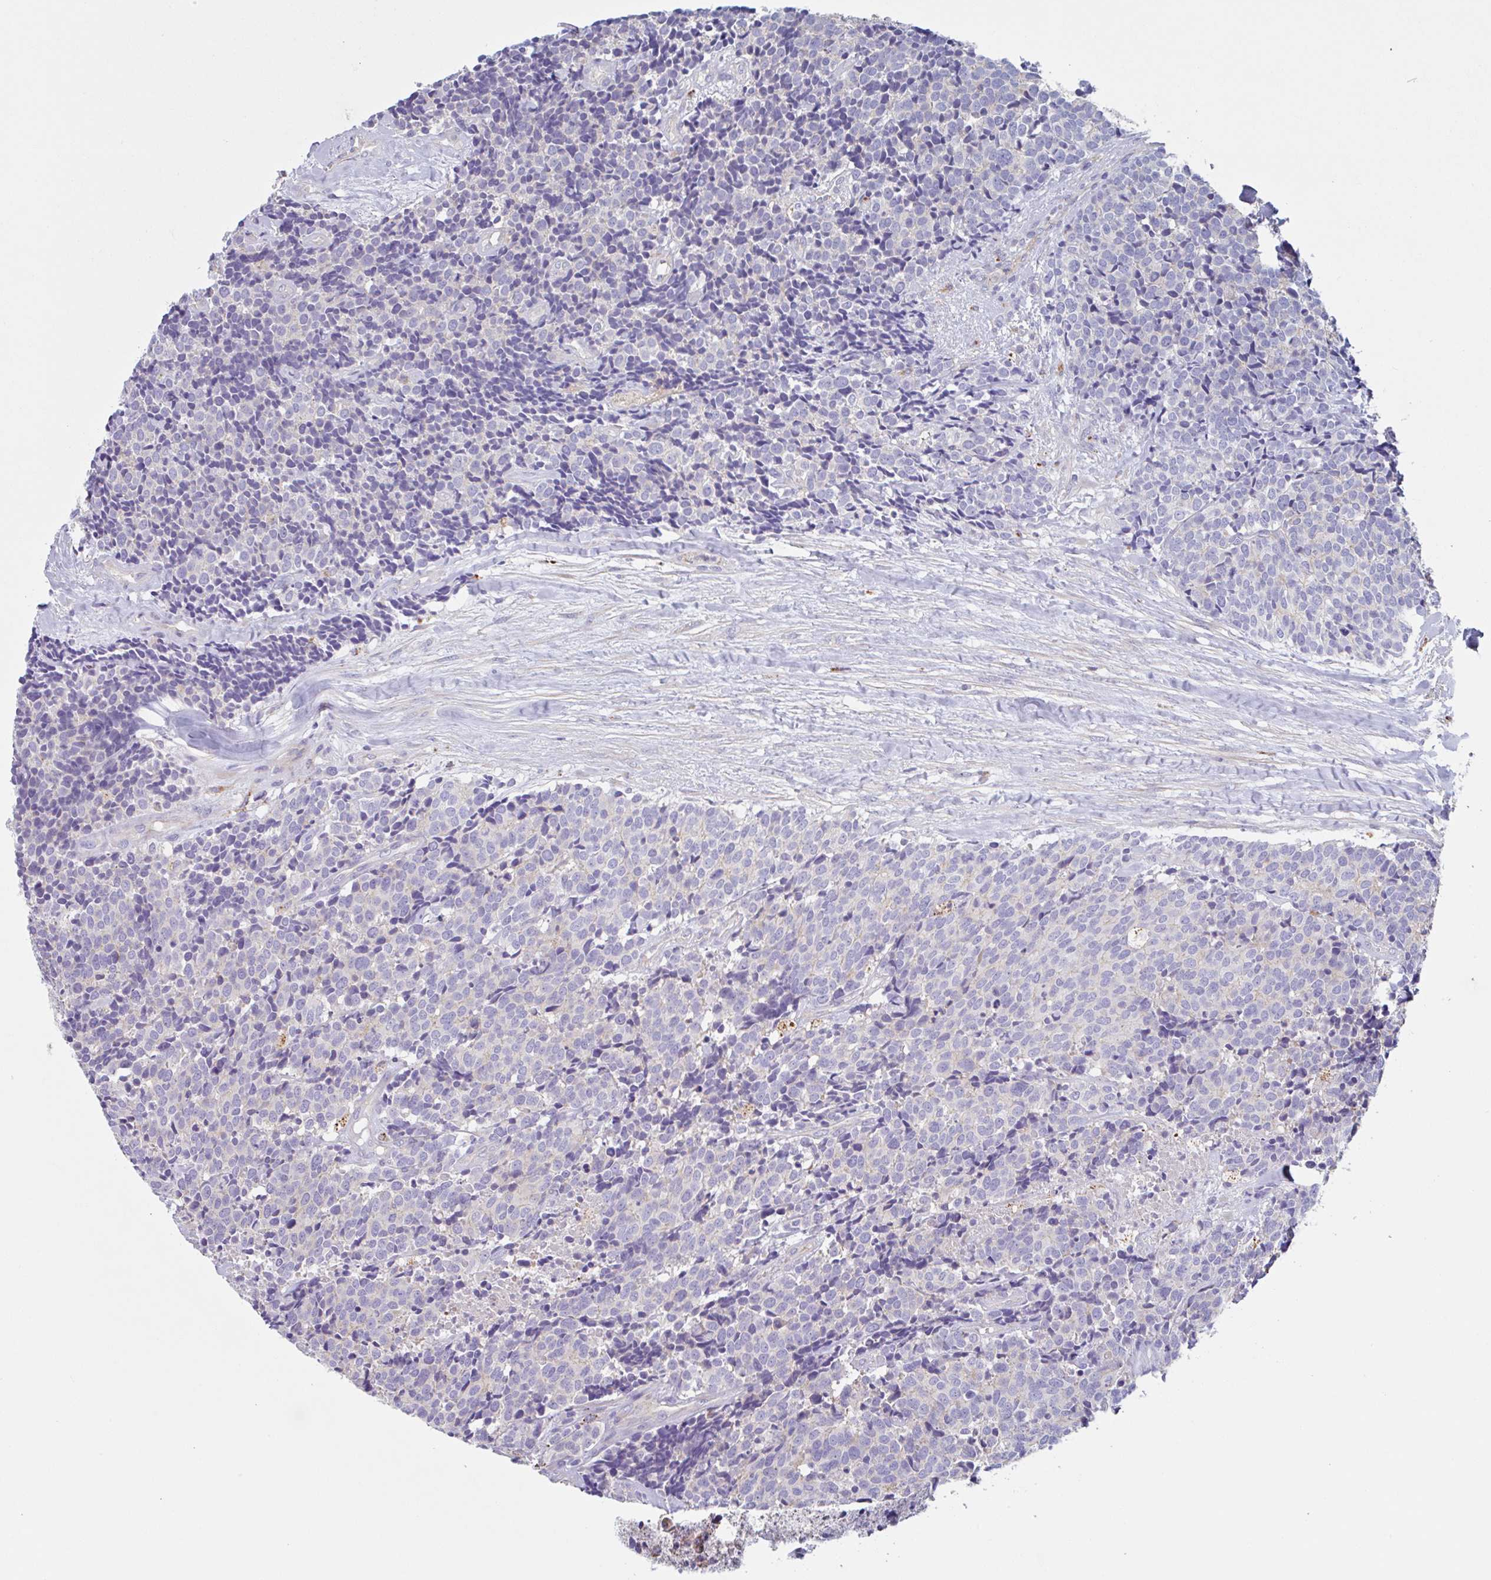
{"staining": {"intensity": "negative", "quantity": "none", "location": "none"}, "tissue": "carcinoid", "cell_type": "Tumor cells", "image_type": "cancer", "snomed": [{"axis": "morphology", "description": "Carcinoid, malignant, NOS"}, {"axis": "topography", "description": "Skin"}], "caption": "This is an IHC micrograph of human carcinoid. There is no positivity in tumor cells.", "gene": "LENG9", "patient": {"sex": "female", "age": 79}}